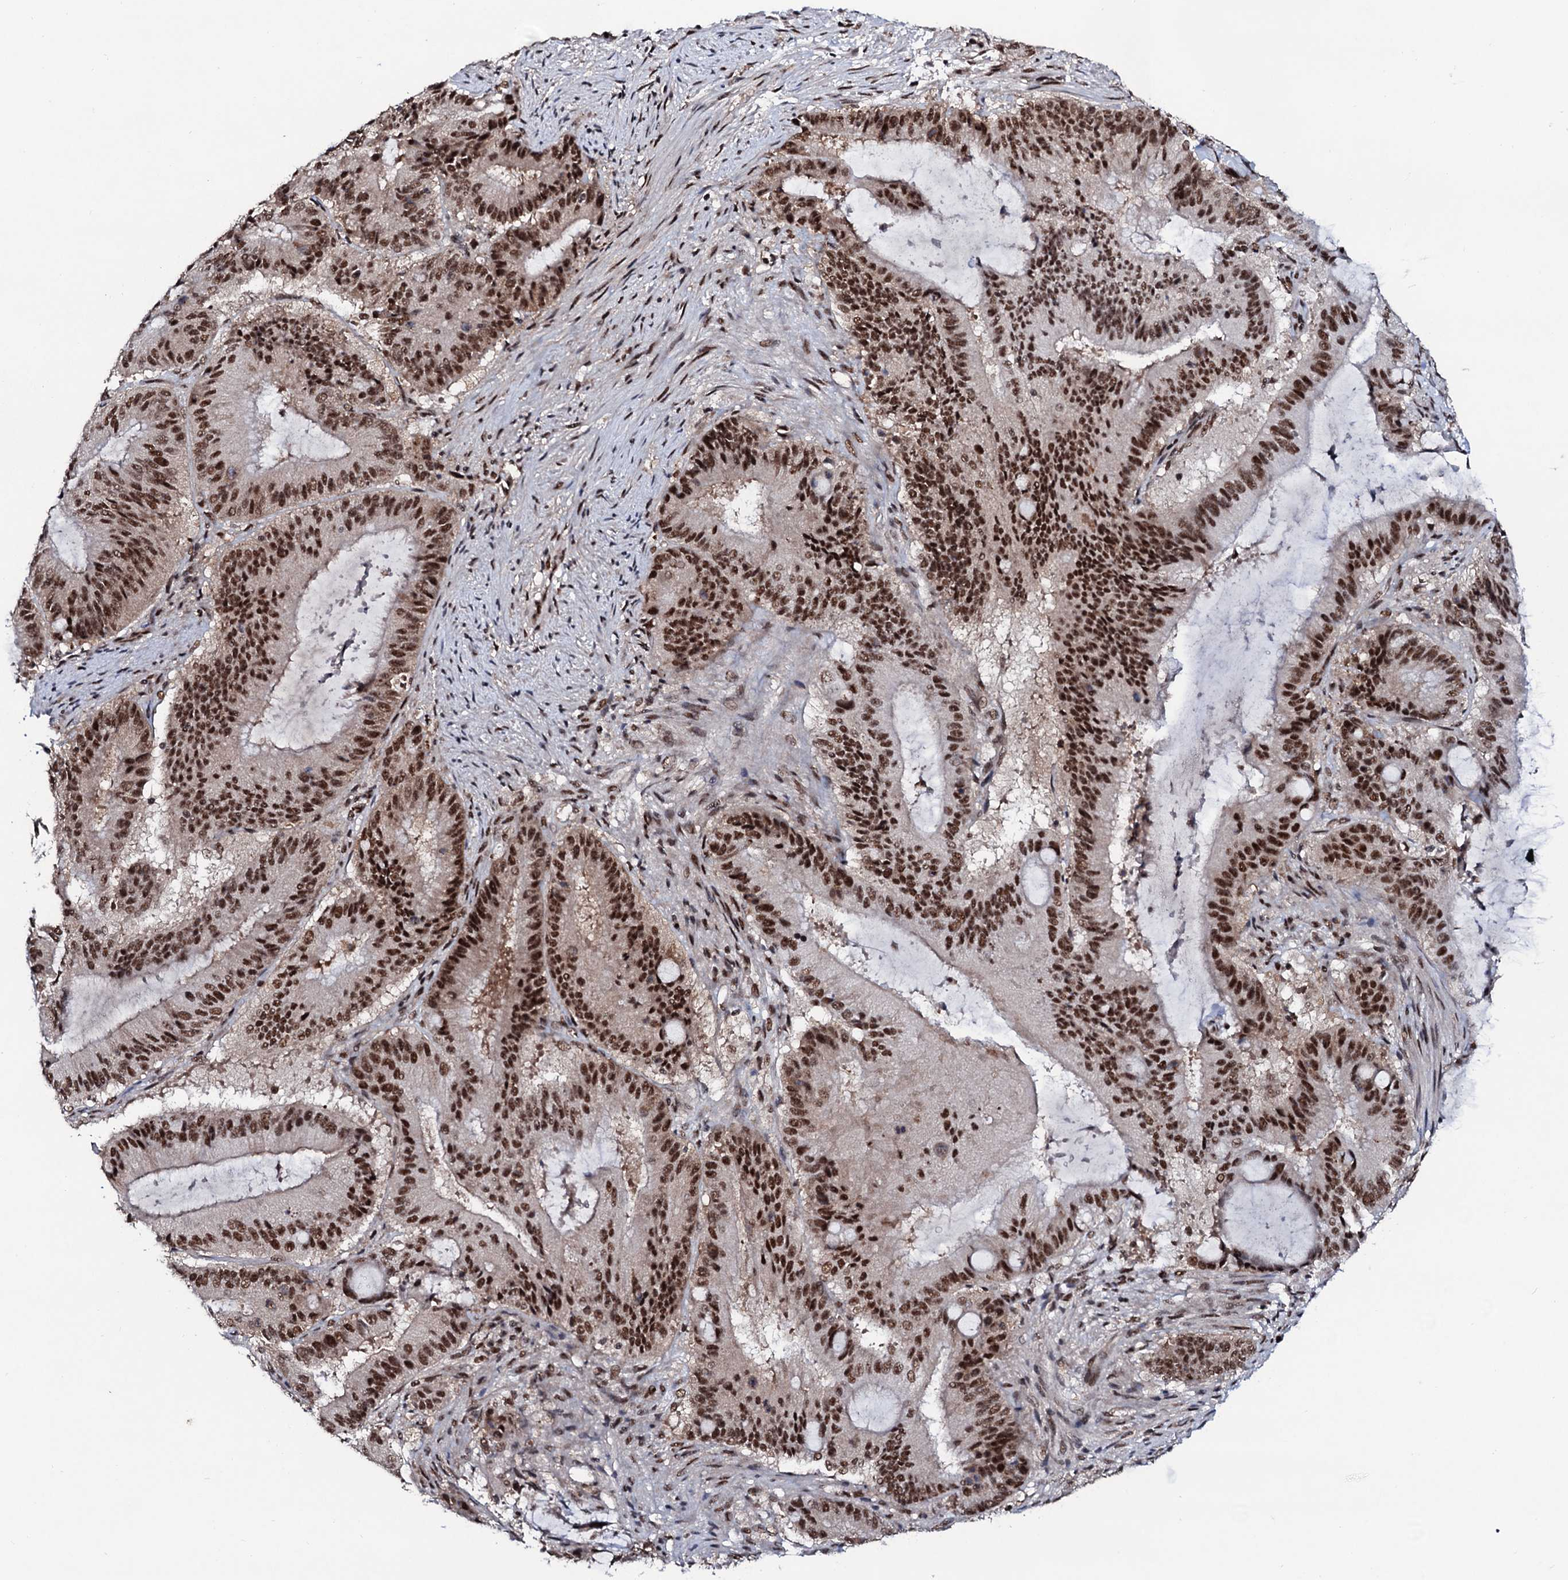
{"staining": {"intensity": "strong", "quantity": ">75%", "location": "nuclear"}, "tissue": "liver cancer", "cell_type": "Tumor cells", "image_type": "cancer", "snomed": [{"axis": "morphology", "description": "Normal tissue, NOS"}, {"axis": "morphology", "description": "Cholangiocarcinoma"}, {"axis": "topography", "description": "Liver"}, {"axis": "topography", "description": "Peripheral nerve tissue"}], "caption": "Tumor cells exhibit strong nuclear expression in approximately >75% of cells in cholangiocarcinoma (liver).", "gene": "PRPF18", "patient": {"sex": "female", "age": 73}}